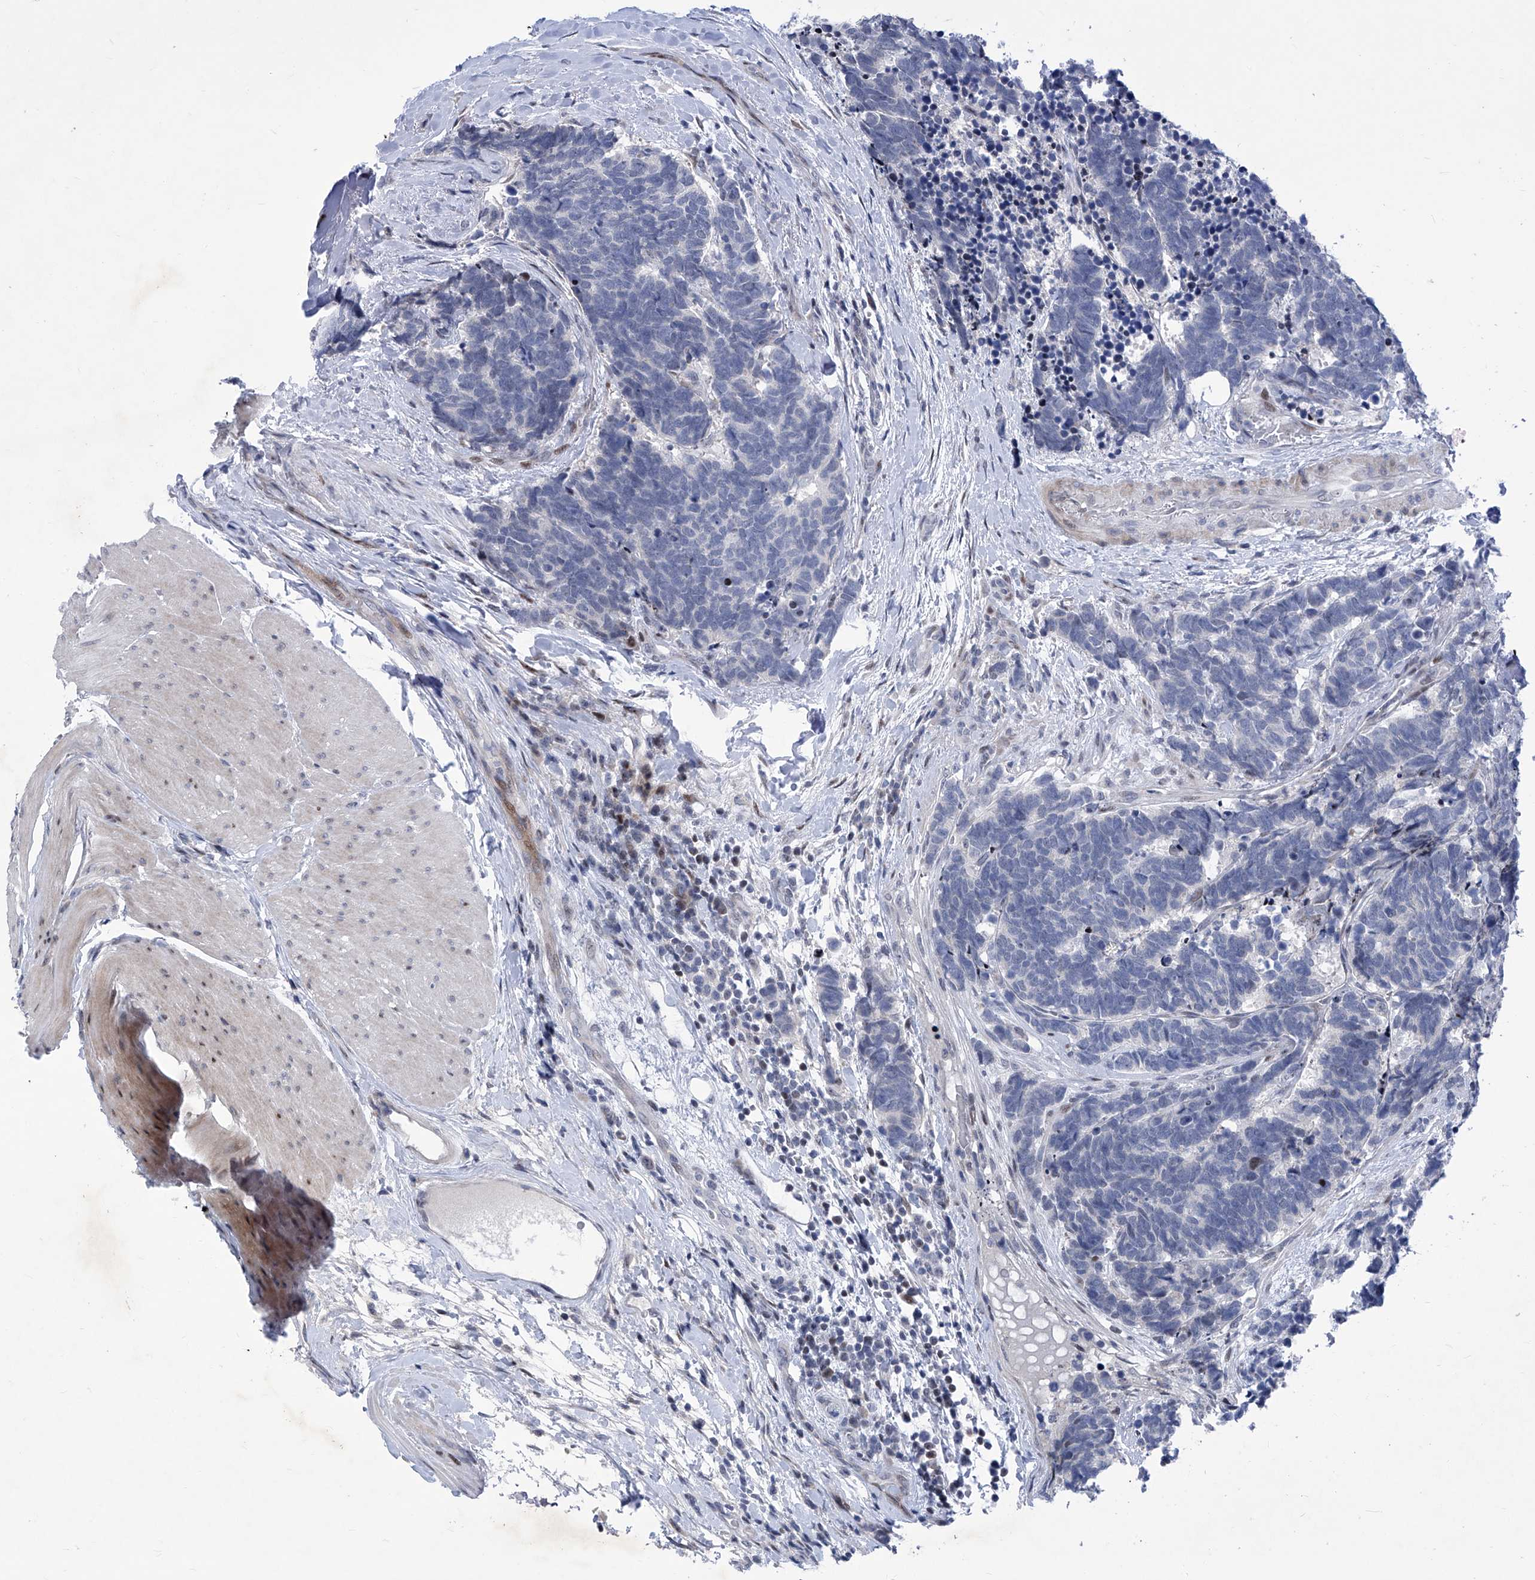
{"staining": {"intensity": "negative", "quantity": "none", "location": "none"}, "tissue": "carcinoid", "cell_type": "Tumor cells", "image_type": "cancer", "snomed": [{"axis": "morphology", "description": "Carcinoma, NOS"}, {"axis": "morphology", "description": "Carcinoid, malignant, NOS"}, {"axis": "topography", "description": "Urinary bladder"}], "caption": "An IHC image of carcinoid is shown. There is no staining in tumor cells of carcinoid.", "gene": "NUFIP1", "patient": {"sex": "male", "age": 57}}